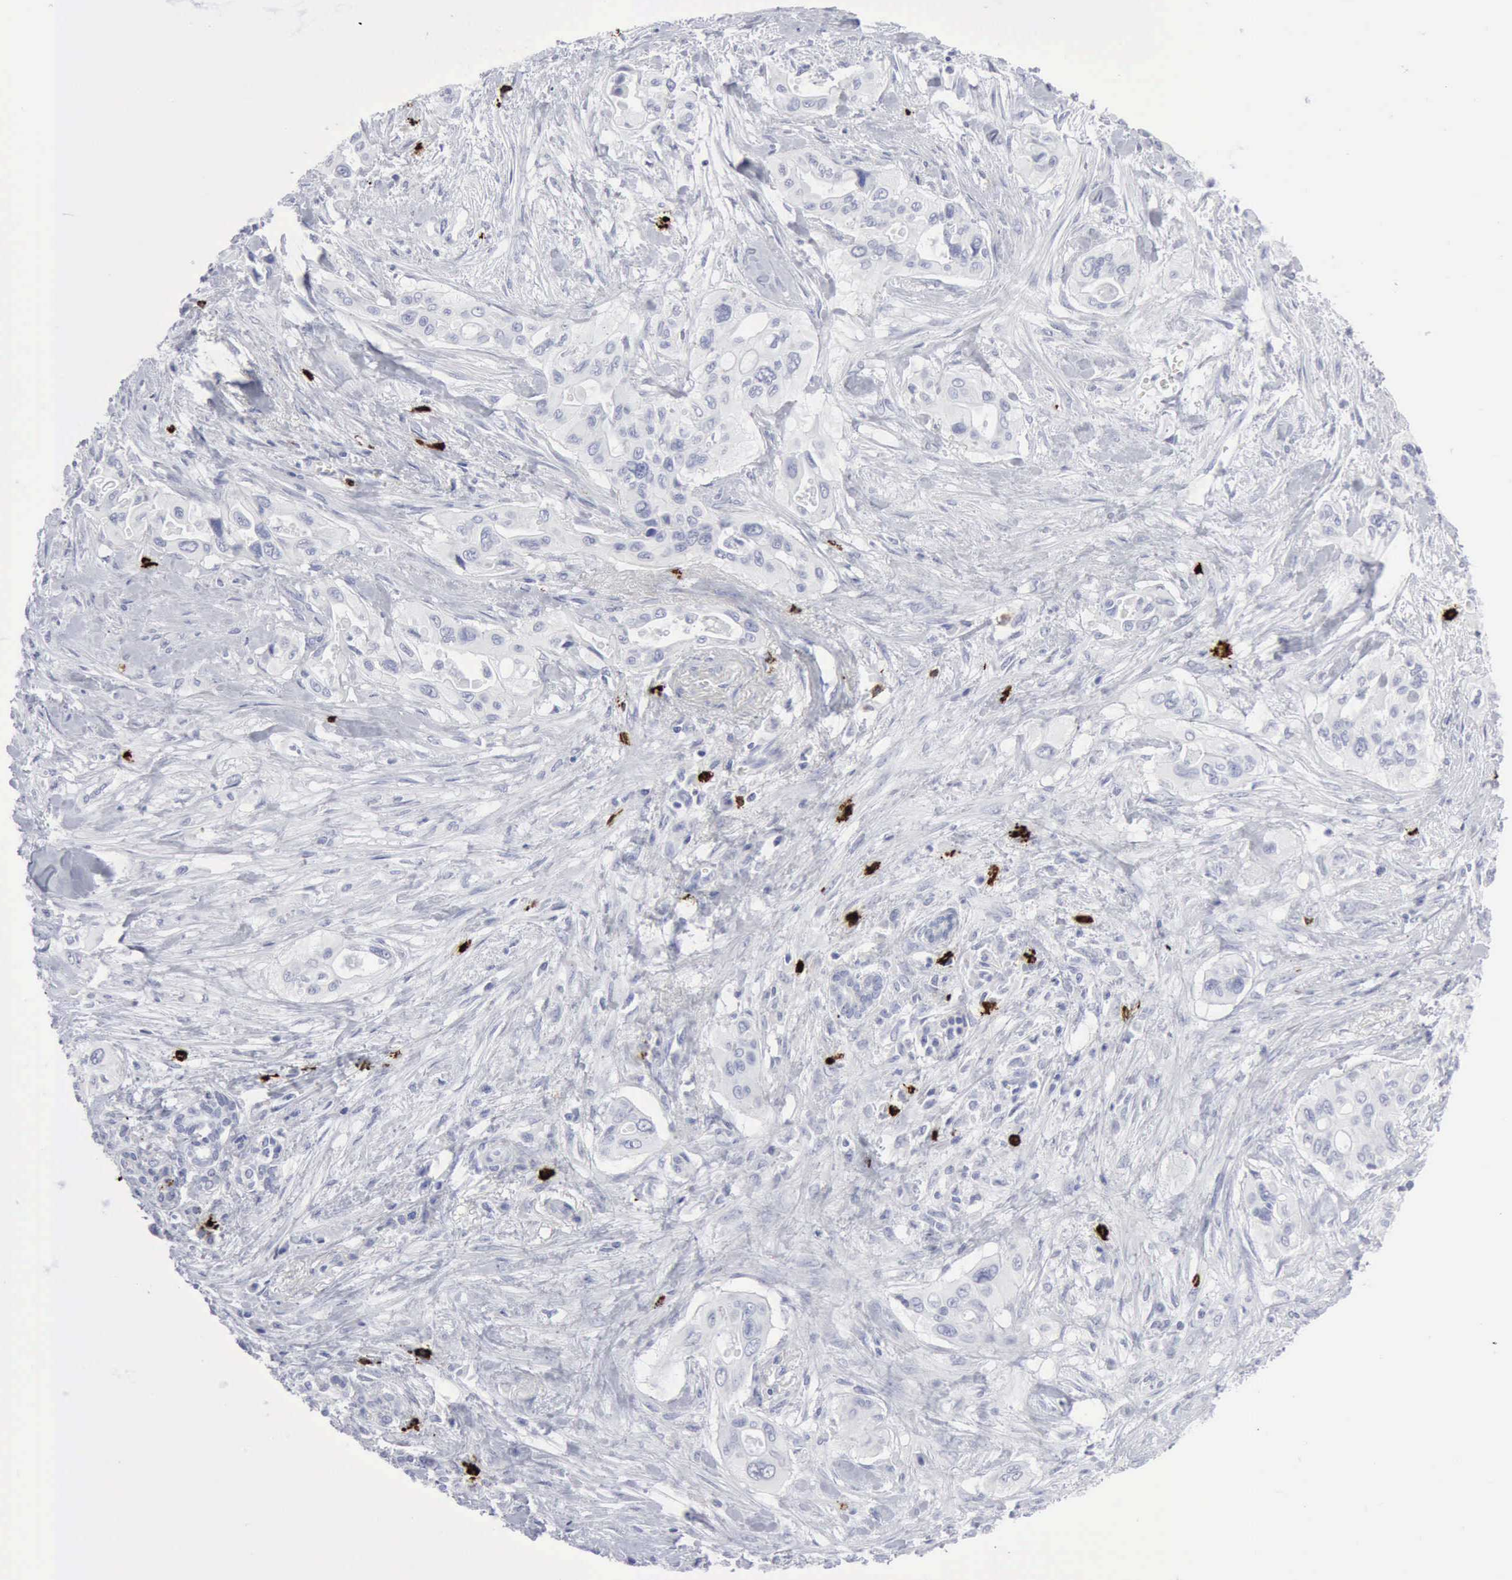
{"staining": {"intensity": "negative", "quantity": "none", "location": "none"}, "tissue": "pancreatic cancer", "cell_type": "Tumor cells", "image_type": "cancer", "snomed": [{"axis": "morphology", "description": "Adenocarcinoma, NOS"}, {"axis": "topography", "description": "Pancreas"}], "caption": "Pancreatic cancer (adenocarcinoma) was stained to show a protein in brown. There is no significant positivity in tumor cells. (DAB (3,3'-diaminobenzidine) IHC visualized using brightfield microscopy, high magnification).", "gene": "CMA1", "patient": {"sex": "male", "age": 77}}